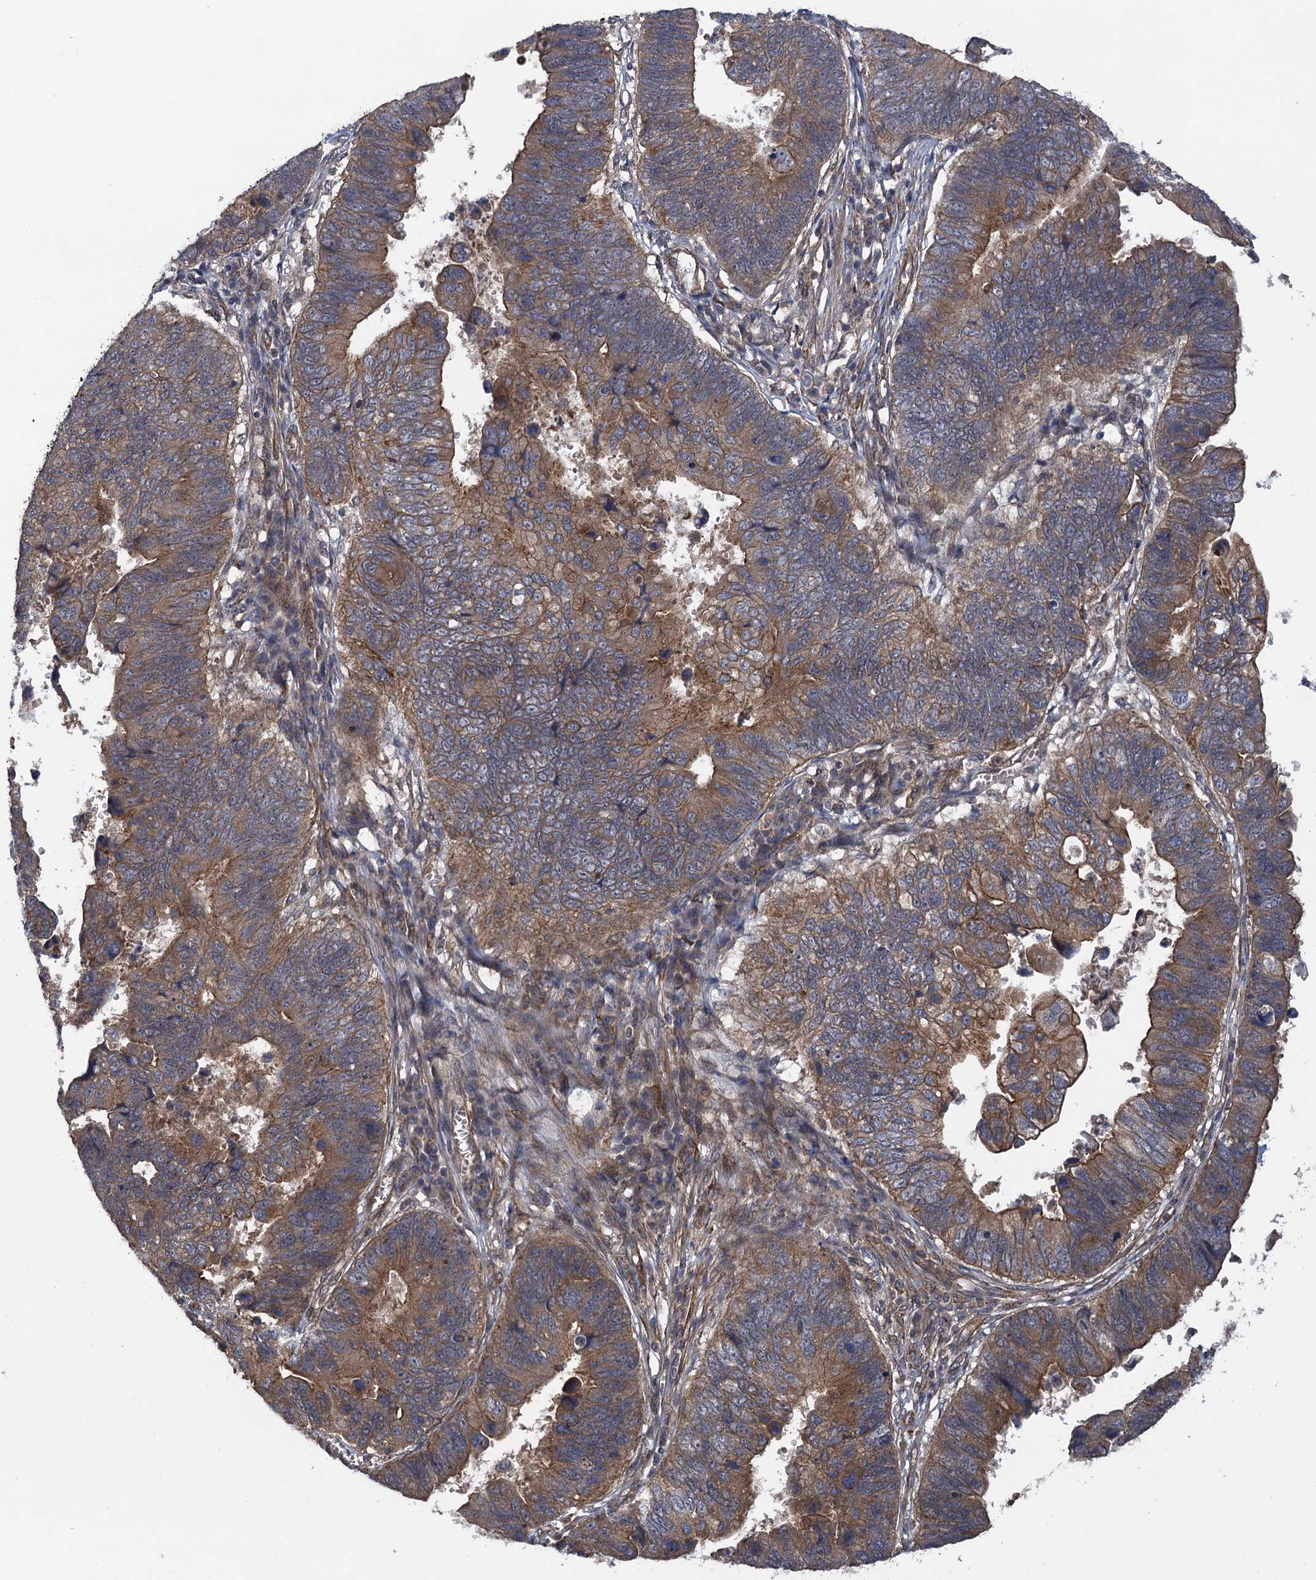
{"staining": {"intensity": "moderate", "quantity": ">75%", "location": "cytoplasmic/membranous"}, "tissue": "stomach cancer", "cell_type": "Tumor cells", "image_type": "cancer", "snomed": [{"axis": "morphology", "description": "Adenocarcinoma, NOS"}, {"axis": "topography", "description": "Stomach"}], "caption": "Adenocarcinoma (stomach) tissue demonstrates moderate cytoplasmic/membranous staining in about >75% of tumor cells, visualized by immunohistochemistry.", "gene": "HAUS1", "patient": {"sex": "male", "age": 59}}